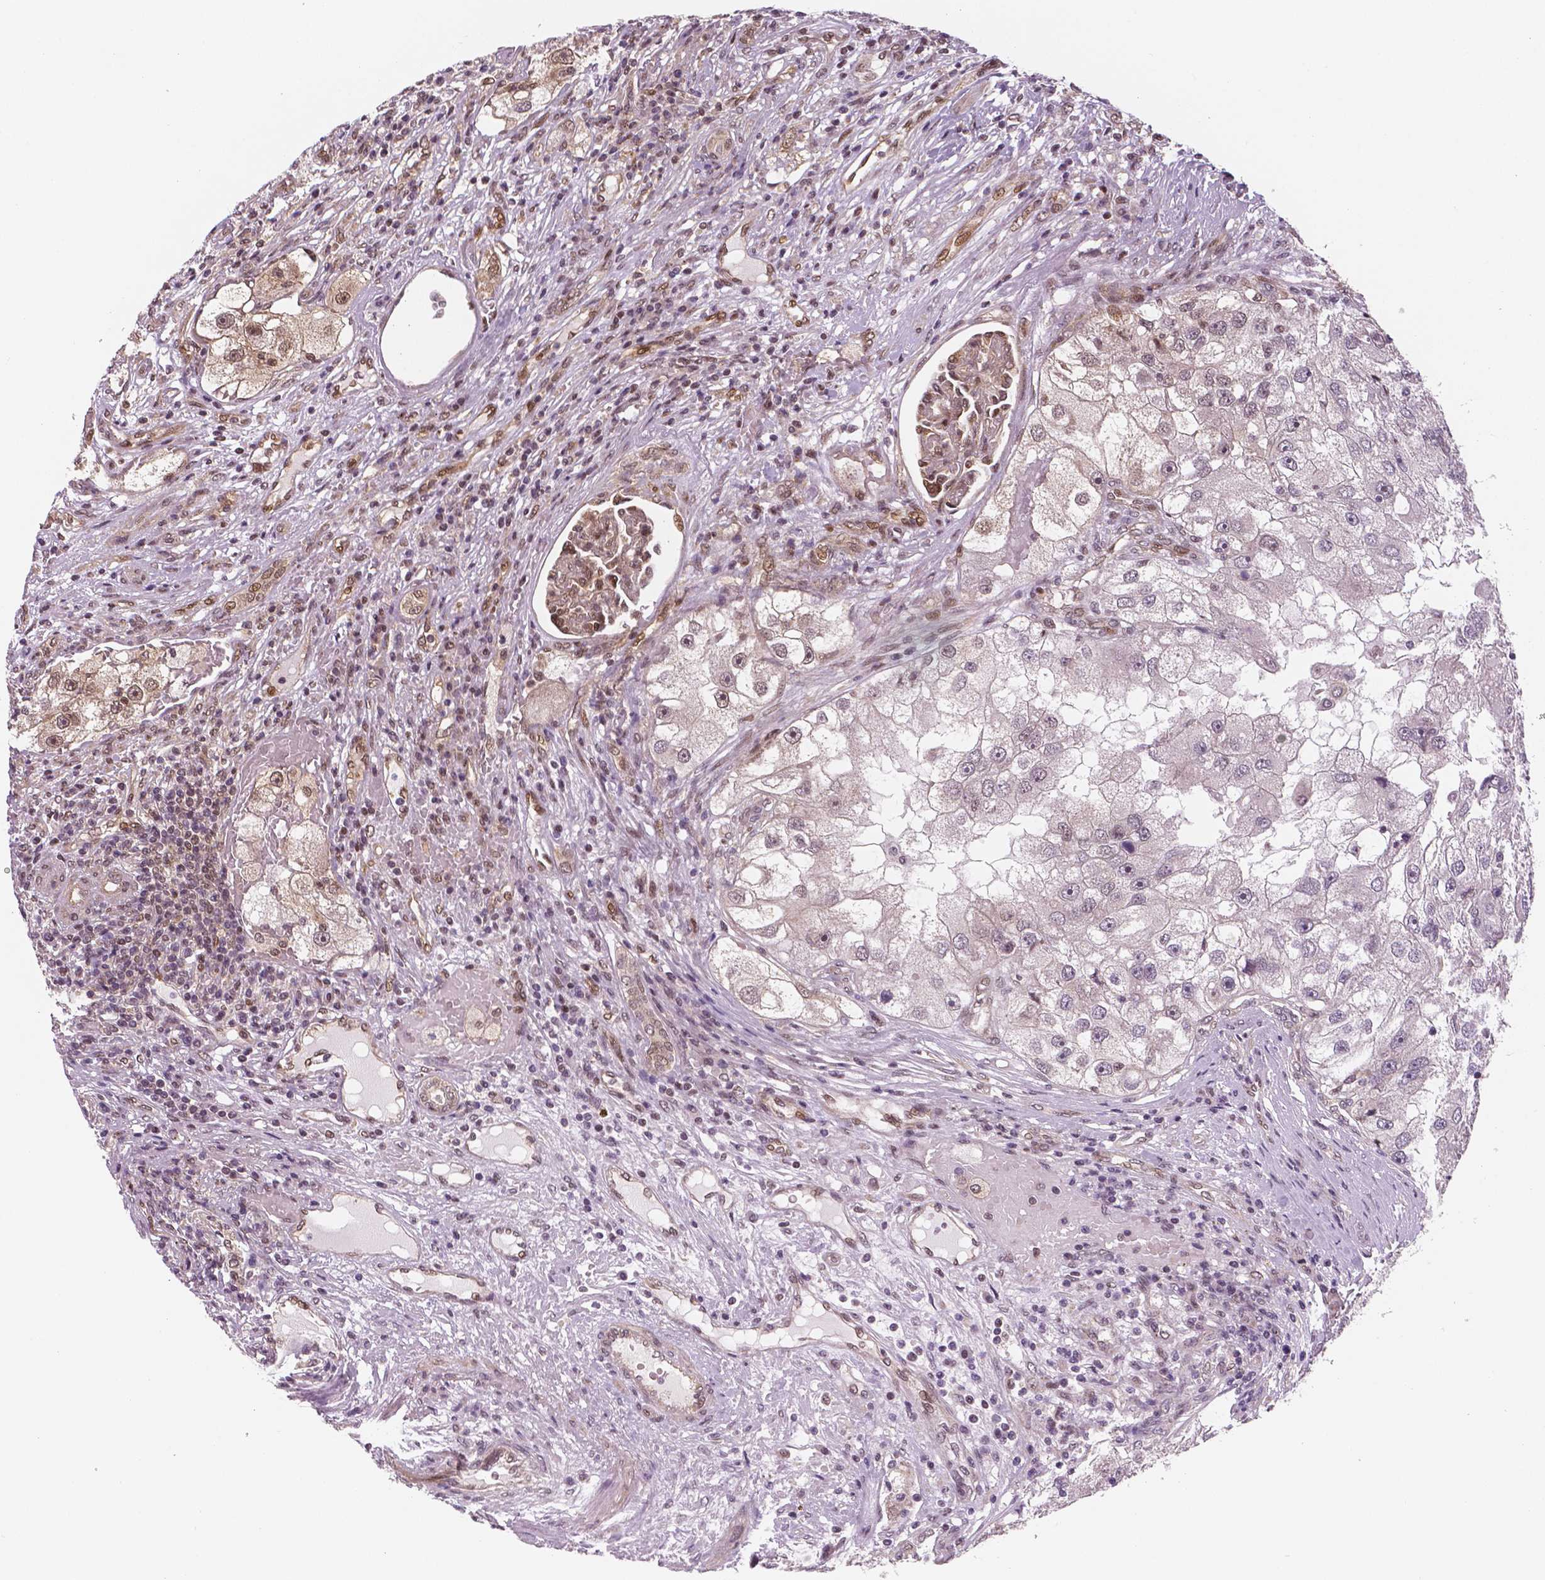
{"staining": {"intensity": "moderate", "quantity": "25%-75%", "location": "cytoplasmic/membranous,nuclear"}, "tissue": "renal cancer", "cell_type": "Tumor cells", "image_type": "cancer", "snomed": [{"axis": "morphology", "description": "Adenocarcinoma, NOS"}, {"axis": "topography", "description": "Kidney"}], "caption": "Approximately 25%-75% of tumor cells in human renal cancer (adenocarcinoma) display moderate cytoplasmic/membranous and nuclear protein staining as visualized by brown immunohistochemical staining.", "gene": "STAT3", "patient": {"sex": "male", "age": 63}}